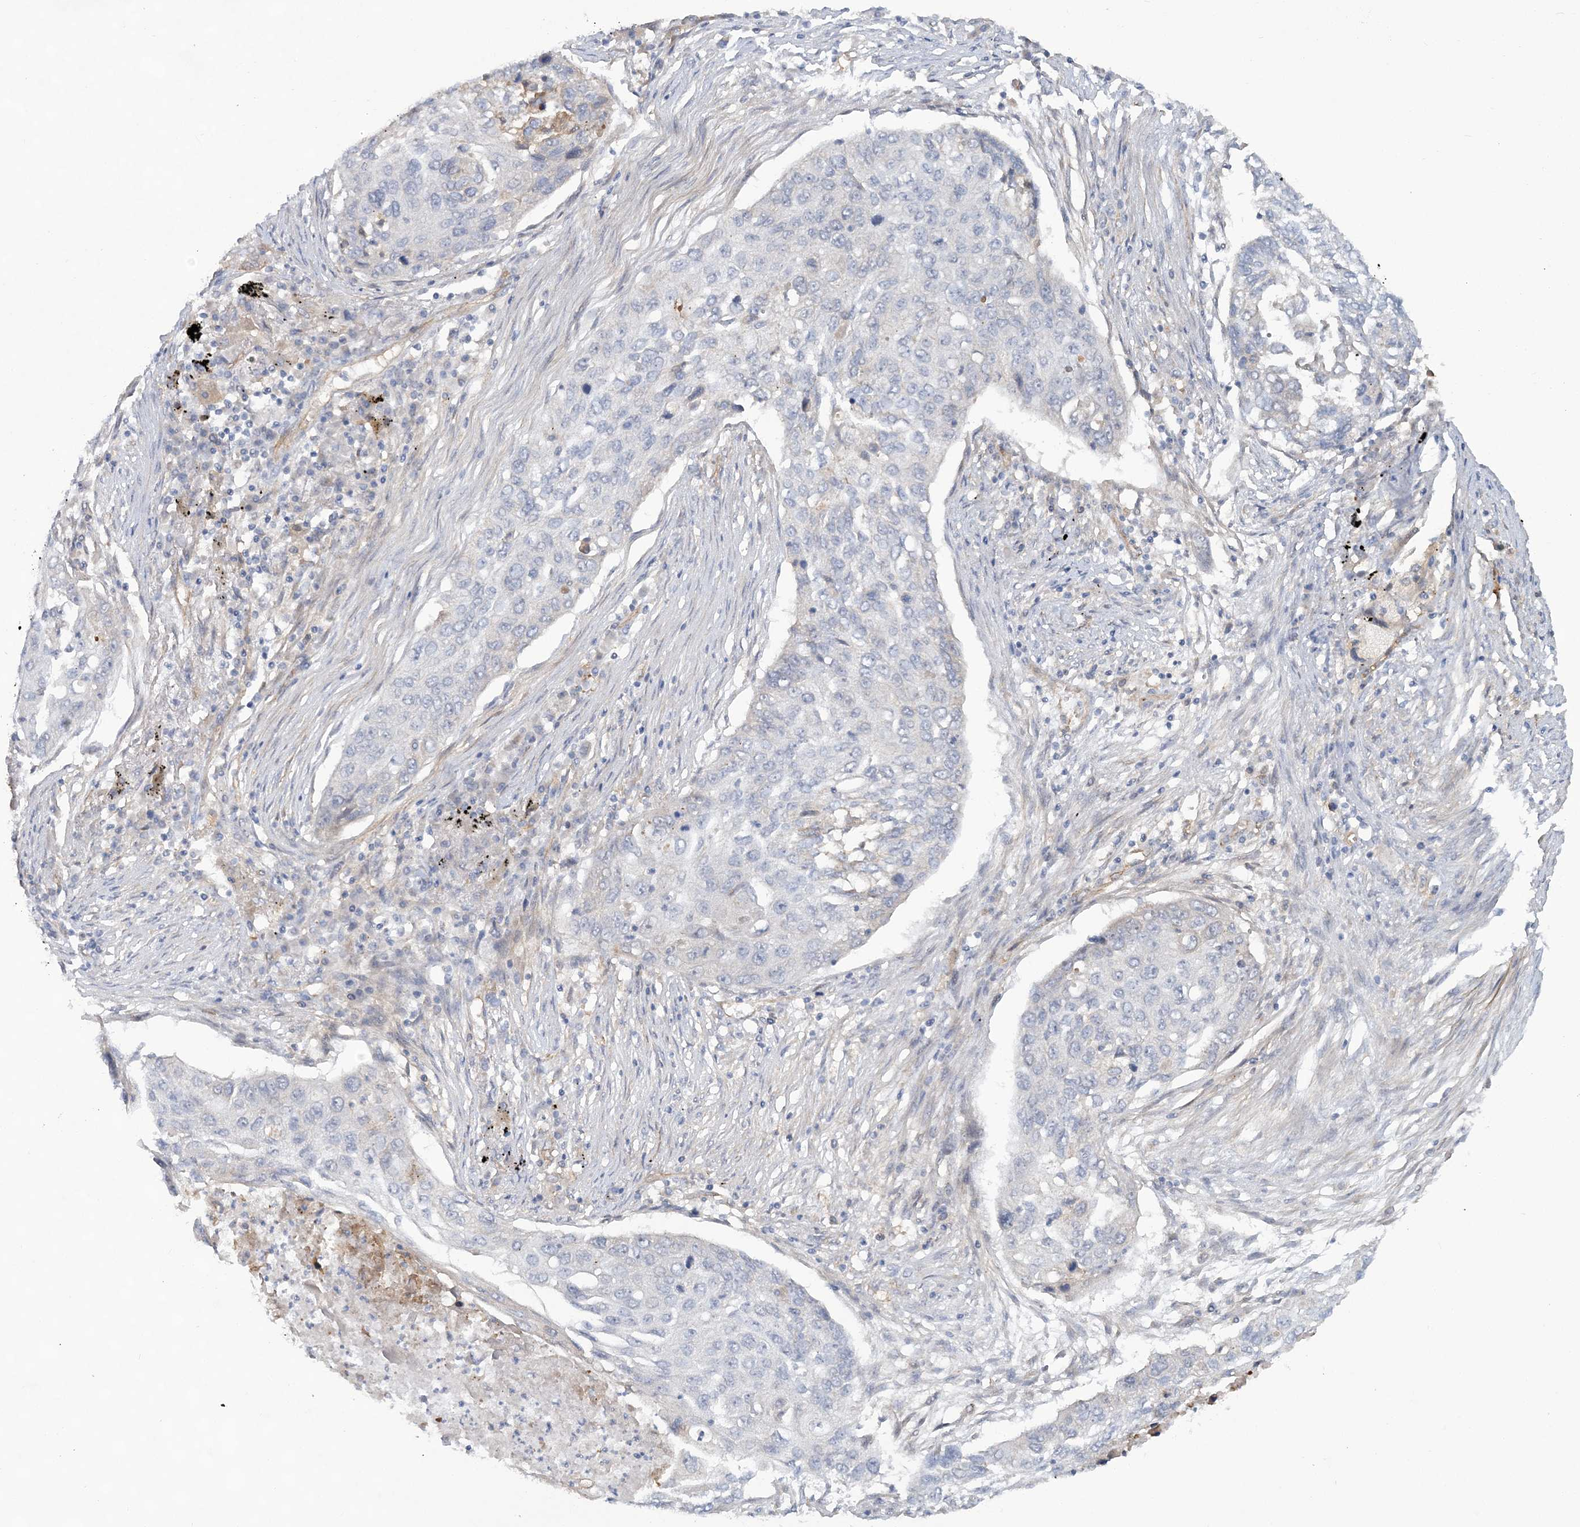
{"staining": {"intensity": "negative", "quantity": "none", "location": "none"}, "tissue": "lung cancer", "cell_type": "Tumor cells", "image_type": "cancer", "snomed": [{"axis": "morphology", "description": "Squamous cell carcinoma, NOS"}, {"axis": "topography", "description": "Lung"}], "caption": "Image shows no significant protein staining in tumor cells of lung cancer (squamous cell carcinoma).", "gene": "RAI14", "patient": {"sex": "female", "age": 63}}